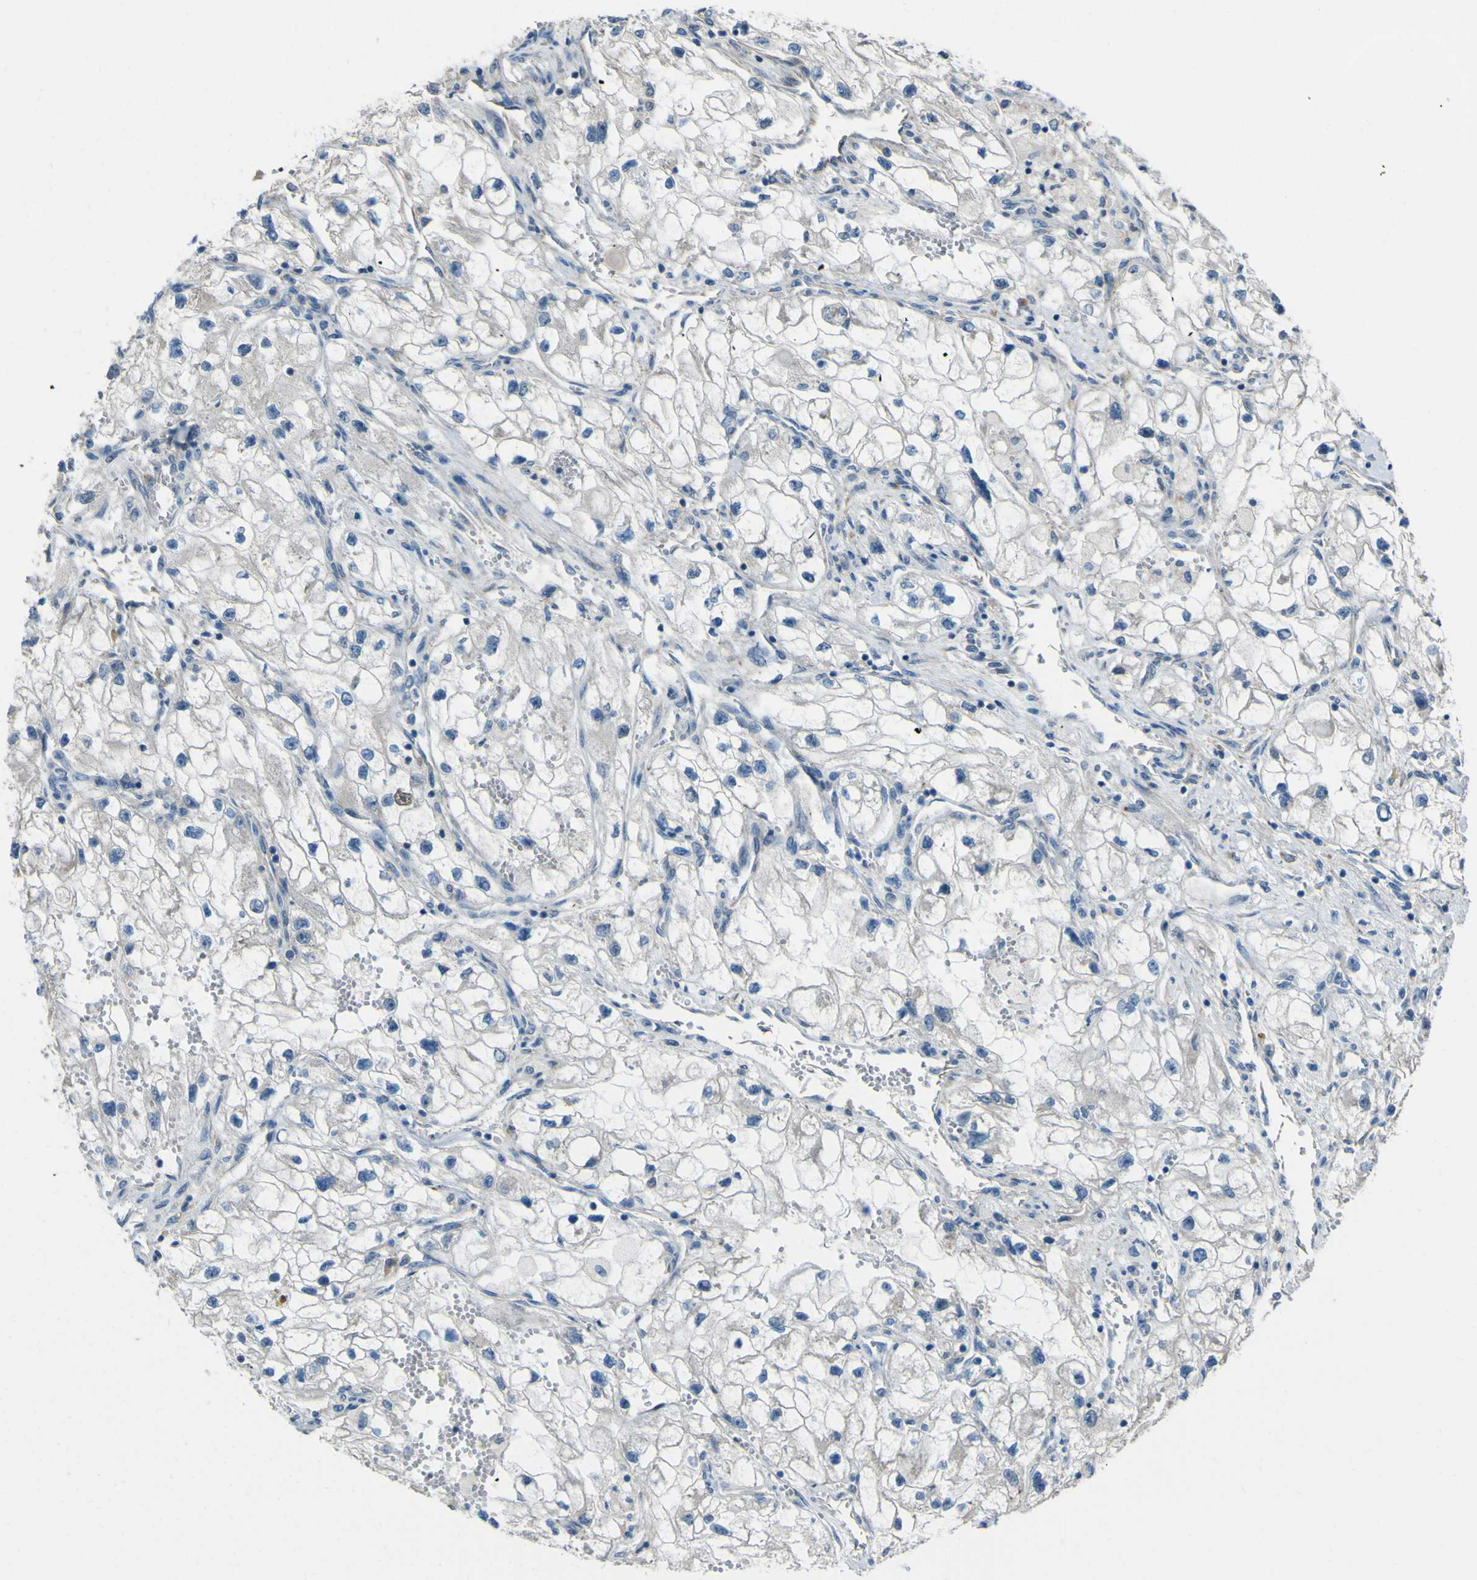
{"staining": {"intensity": "negative", "quantity": "none", "location": "none"}, "tissue": "renal cancer", "cell_type": "Tumor cells", "image_type": "cancer", "snomed": [{"axis": "morphology", "description": "Adenocarcinoma, NOS"}, {"axis": "topography", "description": "Kidney"}], "caption": "The histopathology image demonstrates no staining of tumor cells in renal cancer.", "gene": "NAALADL2", "patient": {"sex": "female", "age": 70}}